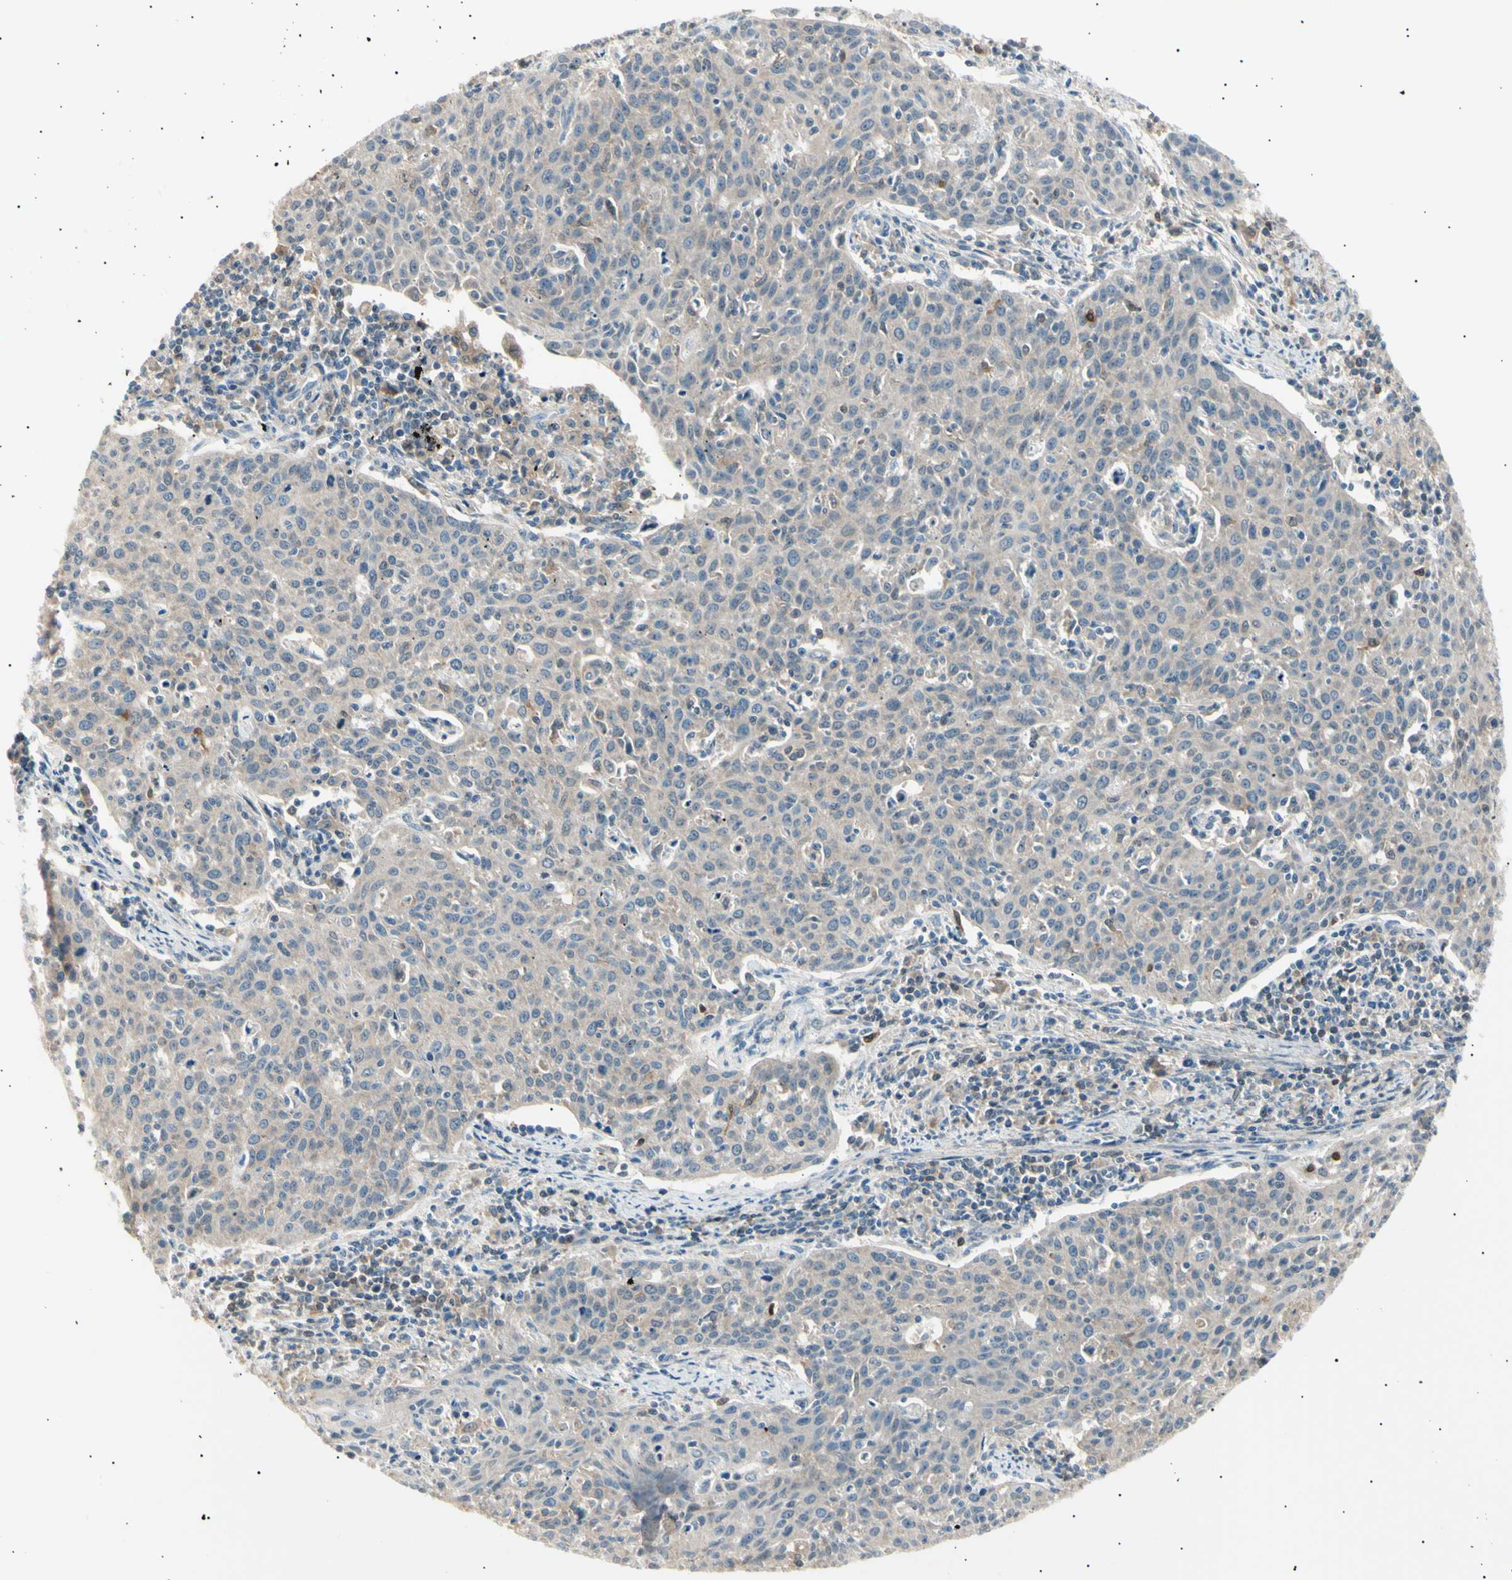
{"staining": {"intensity": "weak", "quantity": ">75%", "location": "cytoplasmic/membranous"}, "tissue": "cervical cancer", "cell_type": "Tumor cells", "image_type": "cancer", "snomed": [{"axis": "morphology", "description": "Squamous cell carcinoma, NOS"}, {"axis": "topography", "description": "Cervix"}], "caption": "IHC image of cervical cancer stained for a protein (brown), which shows low levels of weak cytoplasmic/membranous staining in about >75% of tumor cells.", "gene": "LHPP", "patient": {"sex": "female", "age": 38}}